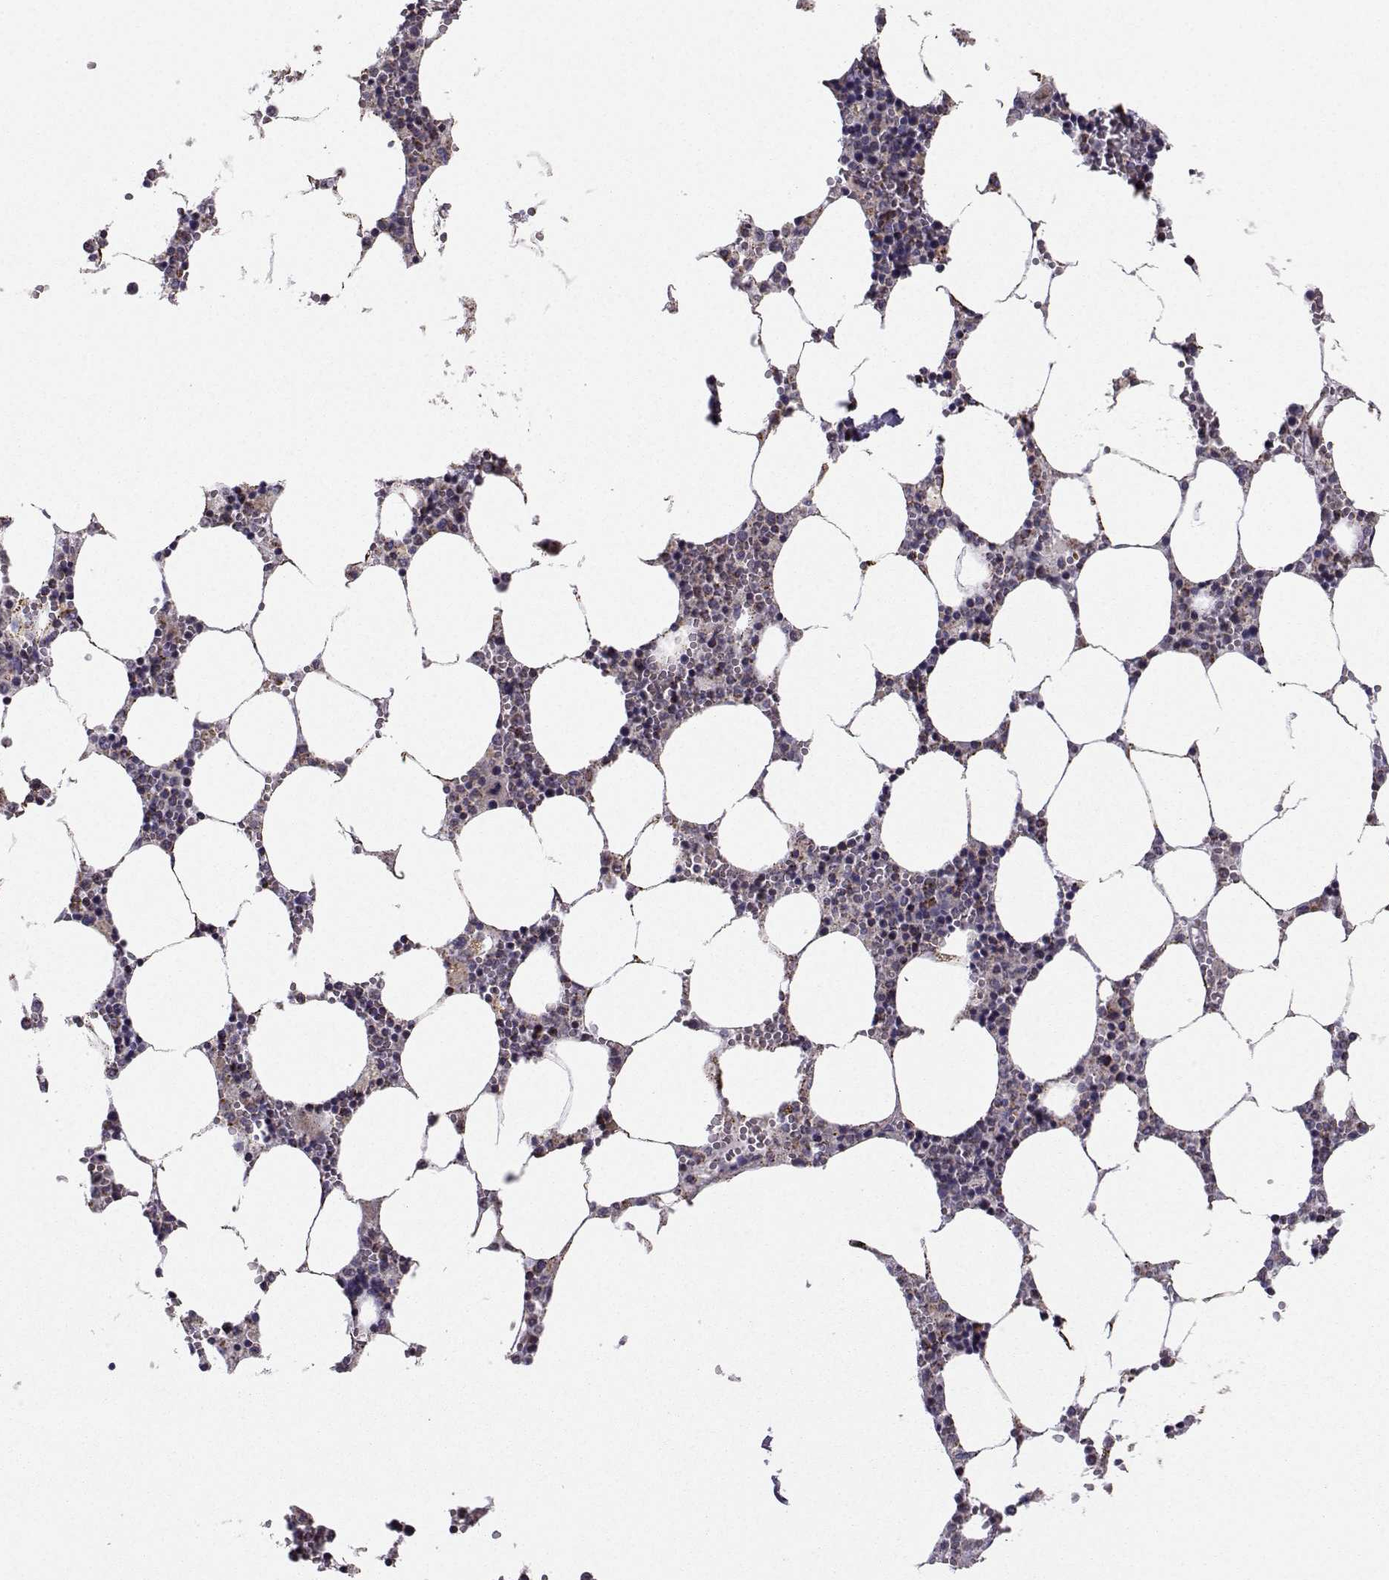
{"staining": {"intensity": "negative", "quantity": "none", "location": "none"}, "tissue": "bone marrow", "cell_type": "Hematopoietic cells", "image_type": "normal", "snomed": [{"axis": "morphology", "description": "Normal tissue, NOS"}, {"axis": "topography", "description": "Bone marrow"}], "caption": "An image of human bone marrow is negative for staining in hematopoietic cells. (DAB IHC visualized using brightfield microscopy, high magnification).", "gene": "NECAB3", "patient": {"sex": "female", "age": 64}}